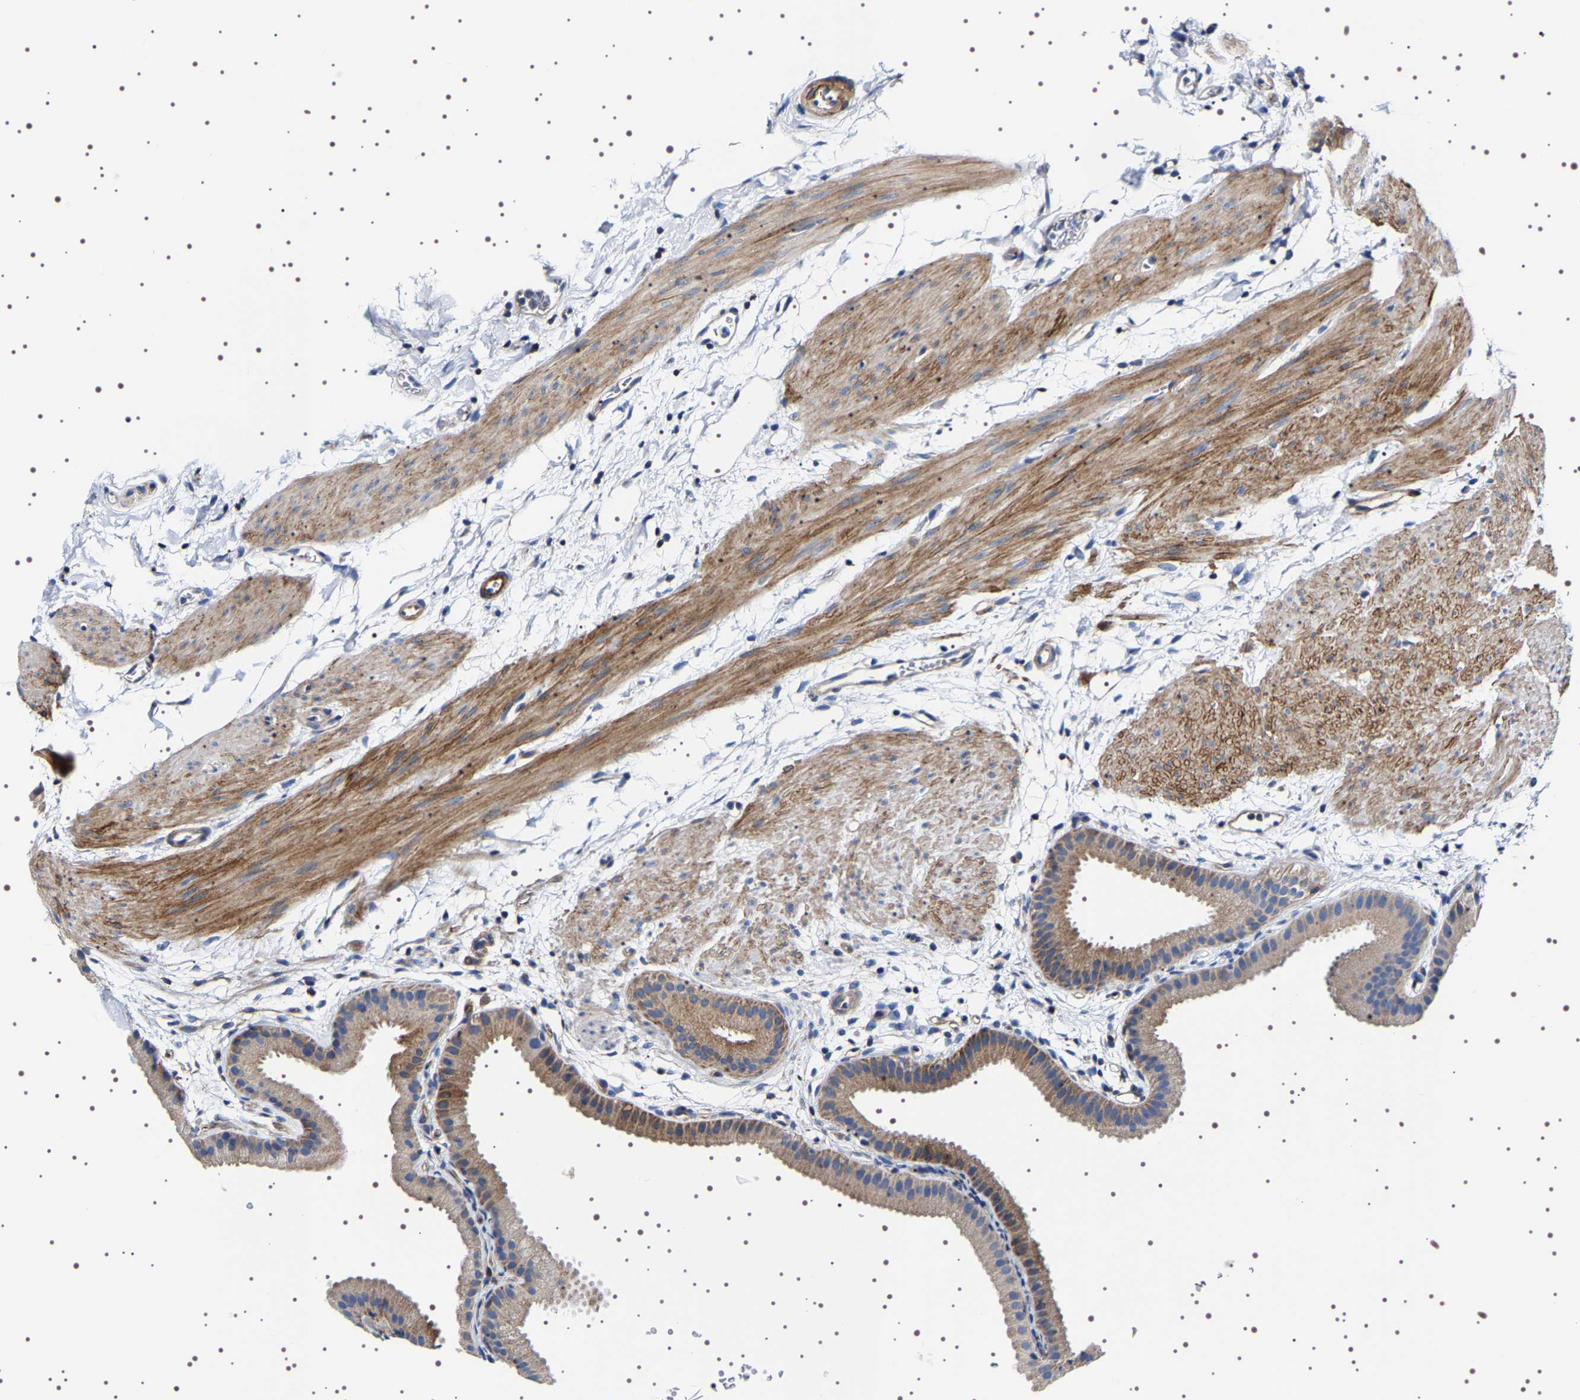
{"staining": {"intensity": "moderate", "quantity": ">75%", "location": "cytoplasmic/membranous"}, "tissue": "gallbladder", "cell_type": "Glandular cells", "image_type": "normal", "snomed": [{"axis": "morphology", "description": "Normal tissue, NOS"}, {"axis": "topography", "description": "Gallbladder"}], "caption": "Glandular cells display medium levels of moderate cytoplasmic/membranous staining in about >75% of cells in unremarkable human gallbladder. (DAB IHC with brightfield microscopy, high magnification).", "gene": "SQLE", "patient": {"sex": "female", "age": 64}}